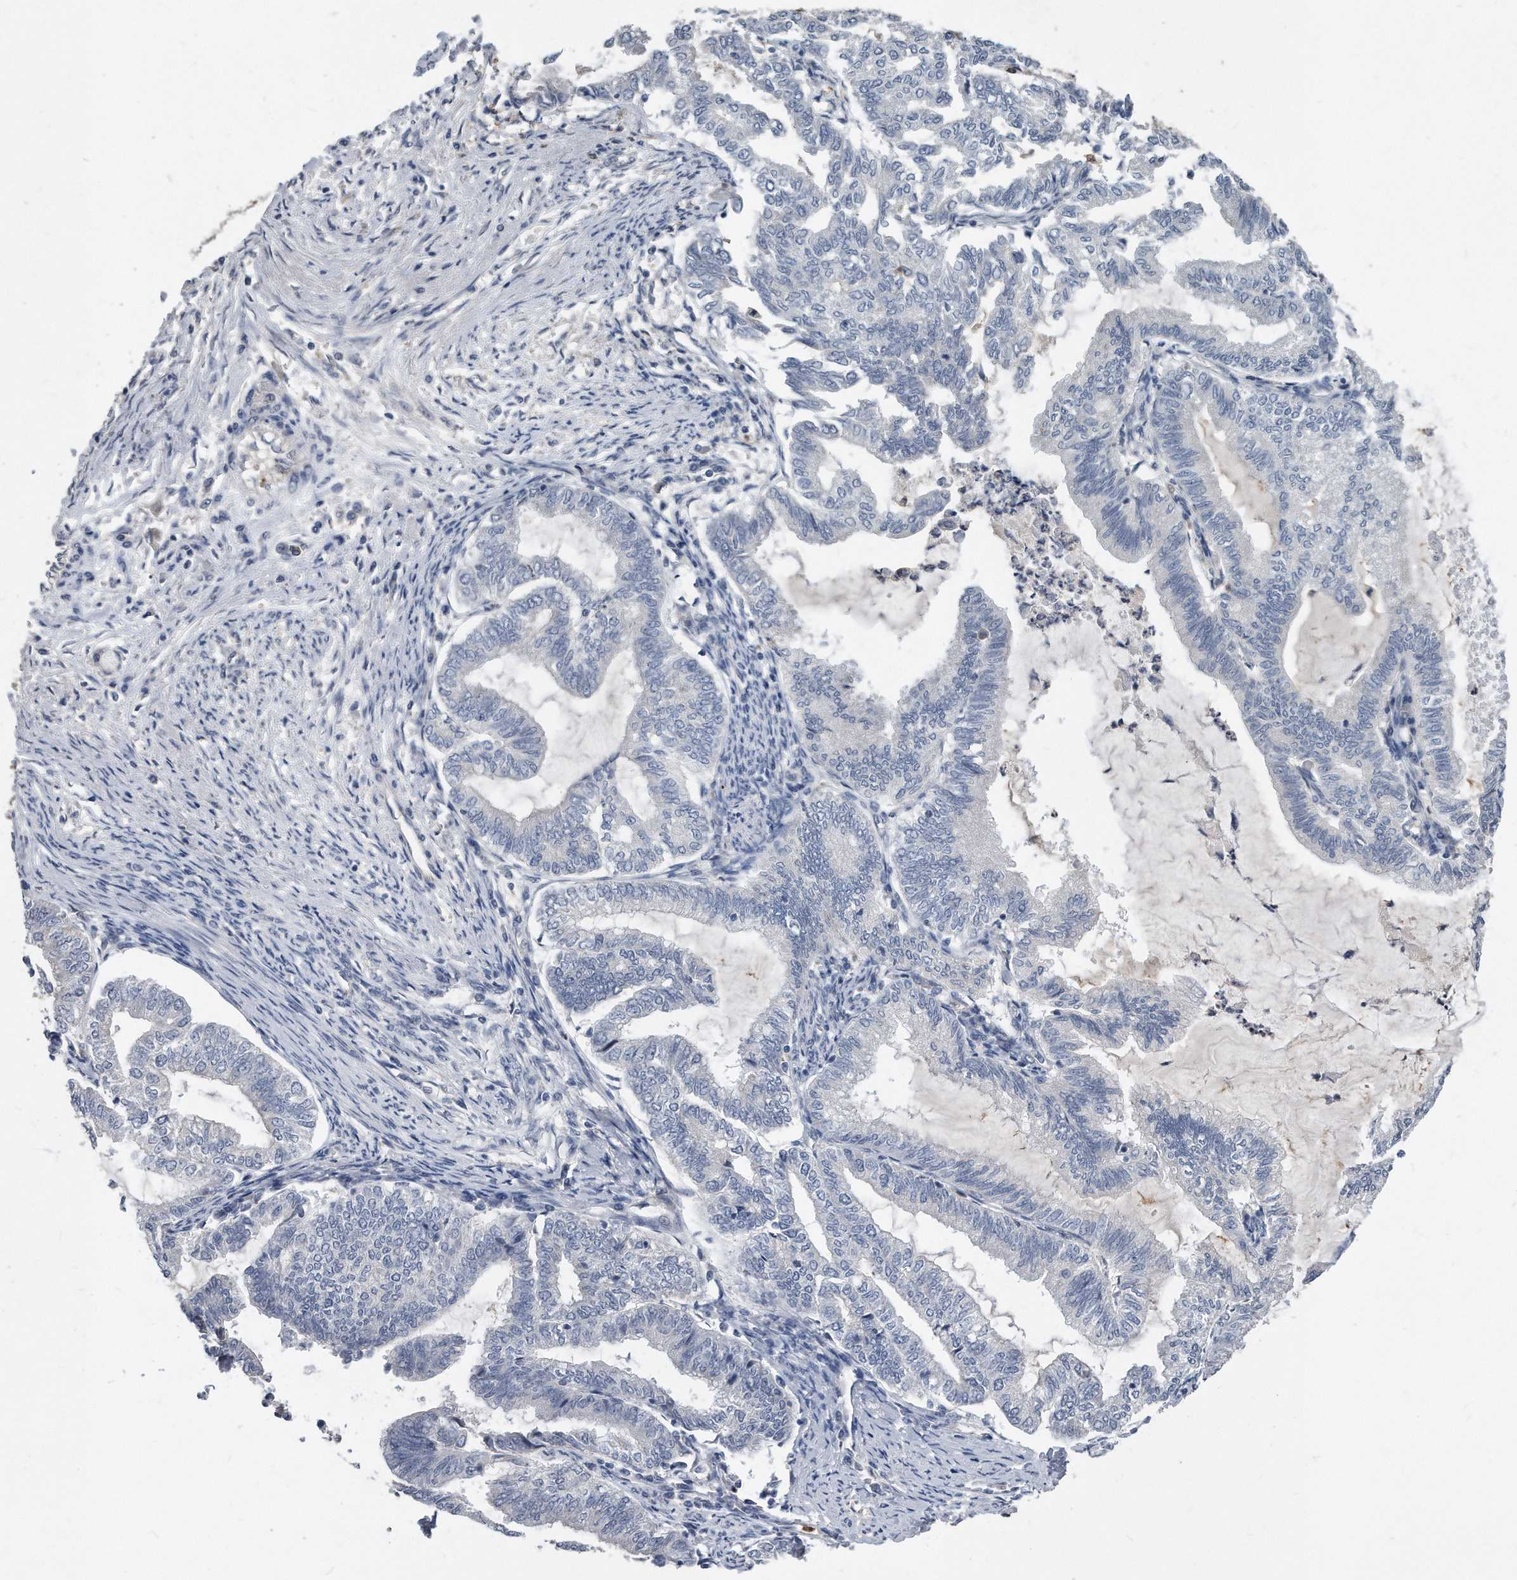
{"staining": {"intensity": "negative", "quantity": "none", "location": "none"}, "tissue": "endometrial cancer", "cell_type": "Tumor cells", "image_type": "cancer", "snomed": [{"axis": "morphology", "description": "Adenocarcinoma, NOS"}, {"axis": "topography", "description": "Endometrium"}], "caption": "High magnification brightfield microscopy of adenocarcinoma (endometrial) stained with DAB (brown) and counterstained with hematoxylin (blue): tumor cells show no significant positivity.", "gene": "HOMER3", "patient": {"sex": "female", "age": 79}}